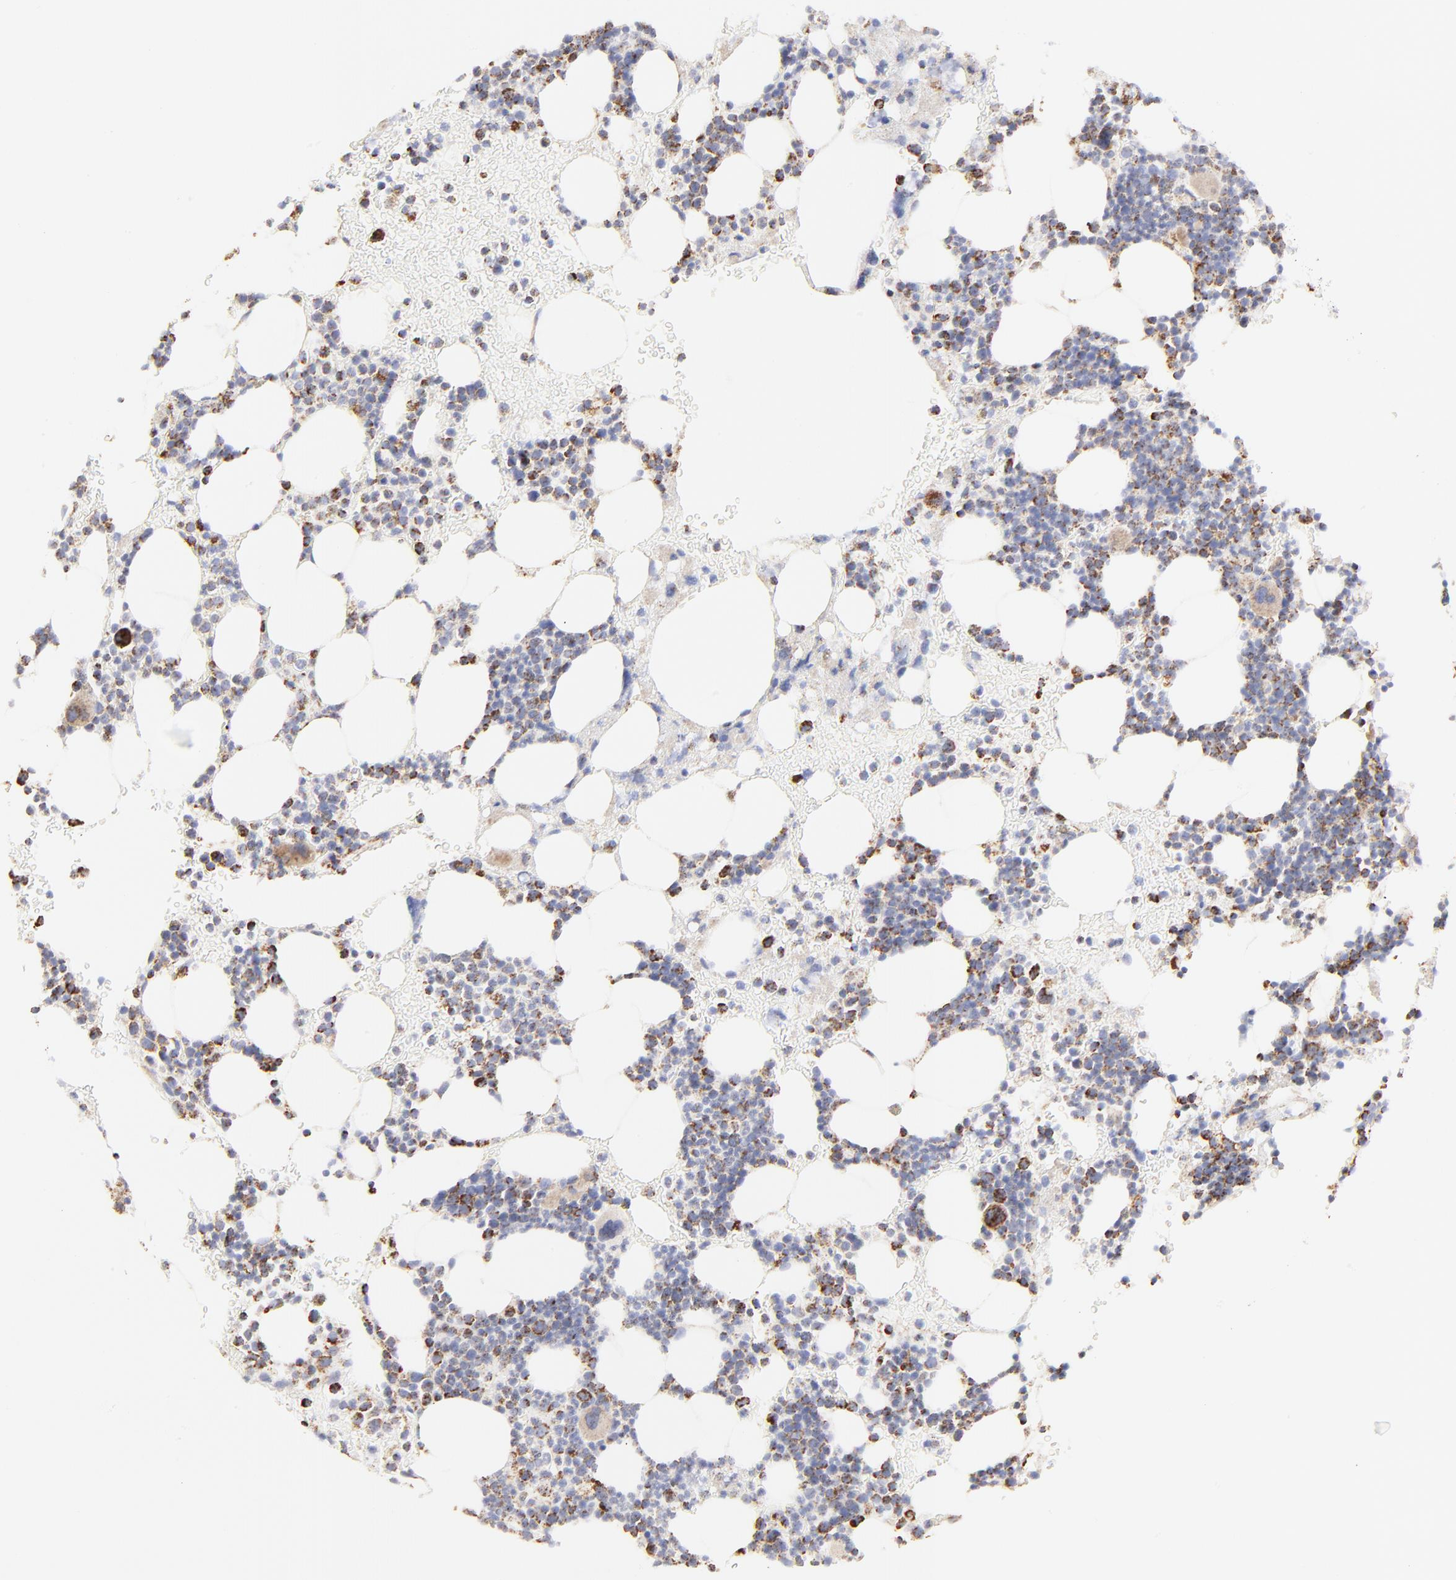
{"staining": {"intensity": "moderate", "quantity": "25%-75%", "location": "cytoplasmic/membranous"}, "tissue": "bone marrow", "cell_type": "Hematopoietic cells", "image_type": "normal", "snomed": [{"axis": "morphology", "description": "Normal tissue, NOS"}, {"axis": "topography", "description": "Bone marrow"}], "caption": "About 25%-75% of hematopoietic cells in unremarkable bone marrow demonstrate moderate cytoplasmic/membranous protein staining as visualized by brown immunohistochemical staining.", "gene": "COX4I1", "patient": {"sex": "male", "age": 17}}